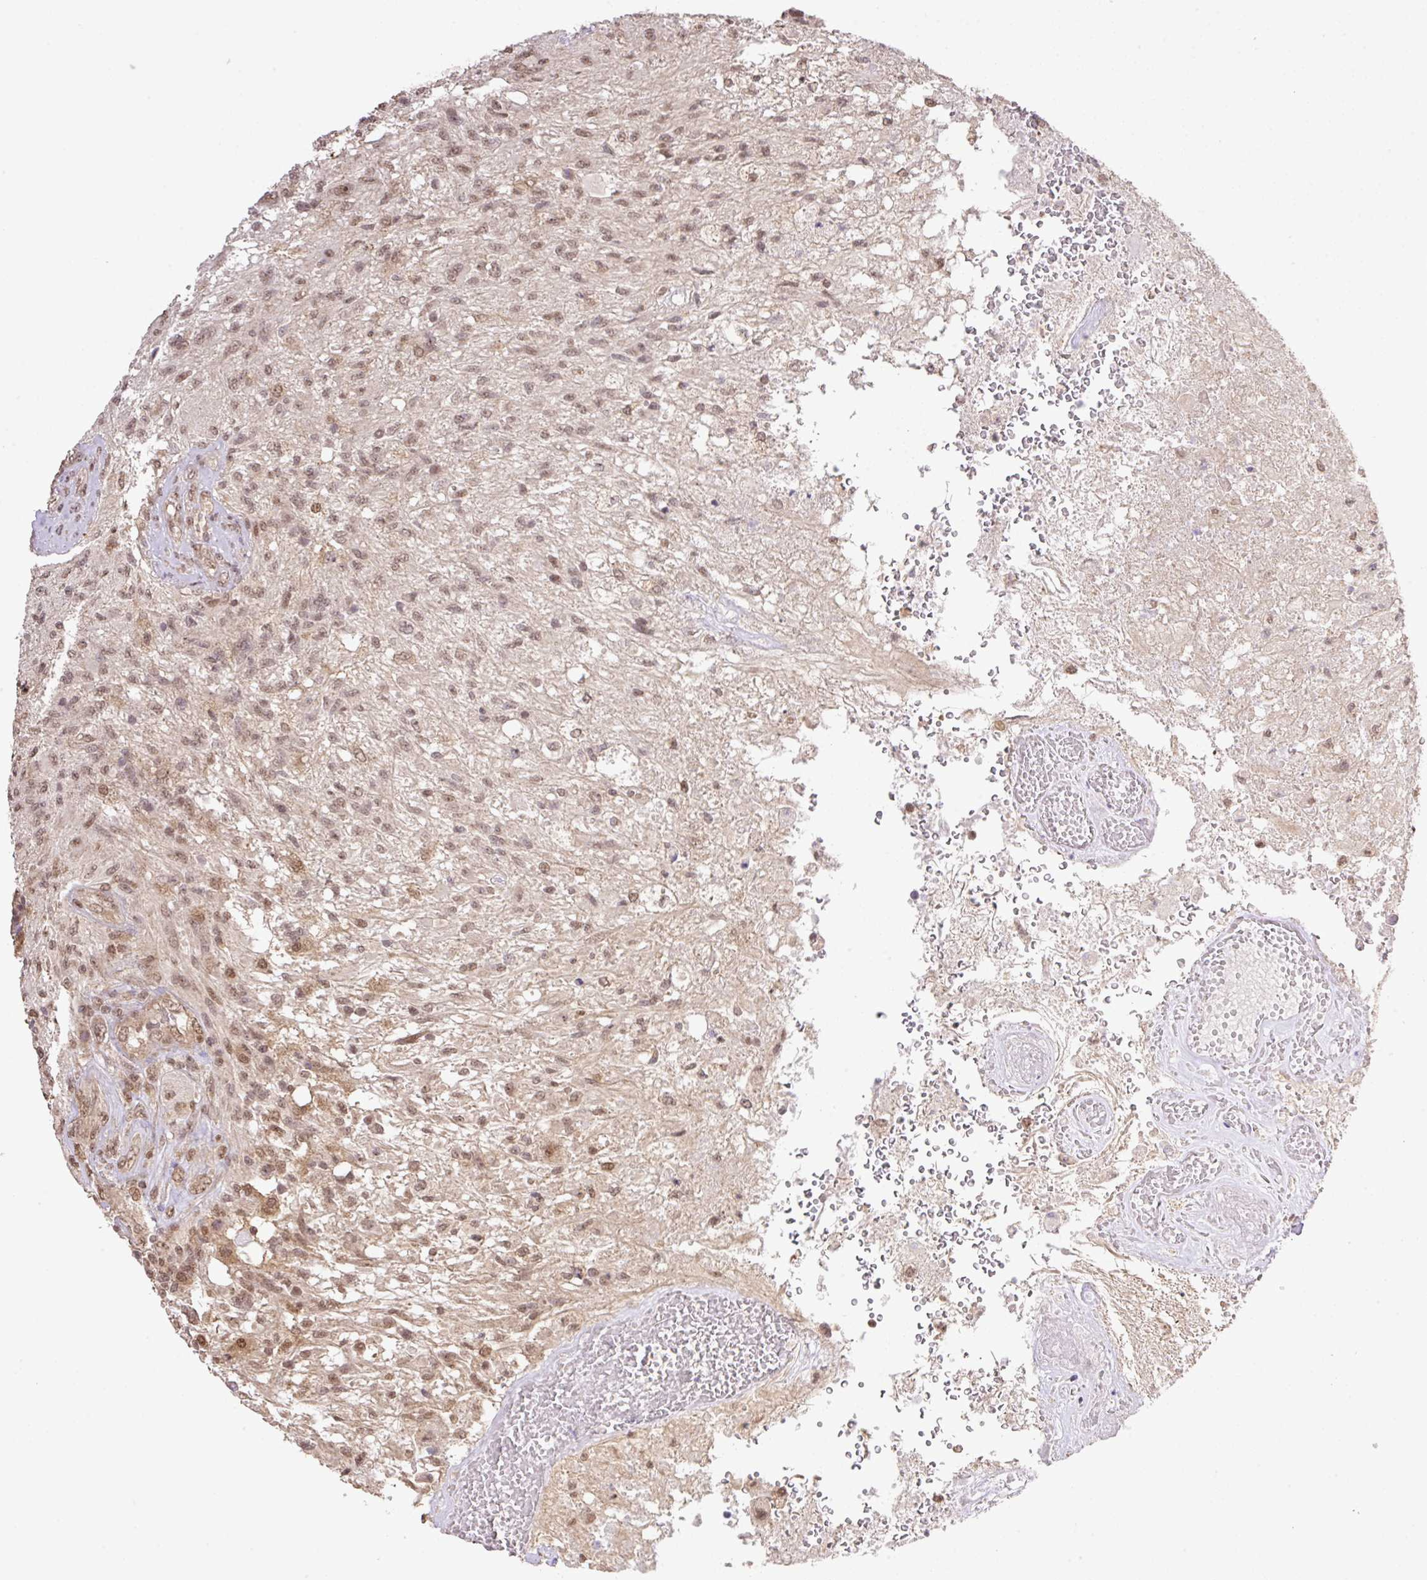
{"staining": {"intensity": "moderate", "quantity": ">75%", "location": "nuclear"}, "tissue": "glioma", "cell_type": "Tumor cells", "image_type": "cancer", "snomed": [{"axis": "morphology", "description": "Glioma, malignant, High grade"}, {"axis": "topography", "description": "Brain"}], "caption": "A brown stain labels moderate nuclear staining of a protein in human glioma tumor cells.", "gene": "VPS25", "patient": {"sex": "male", "age": 56}}